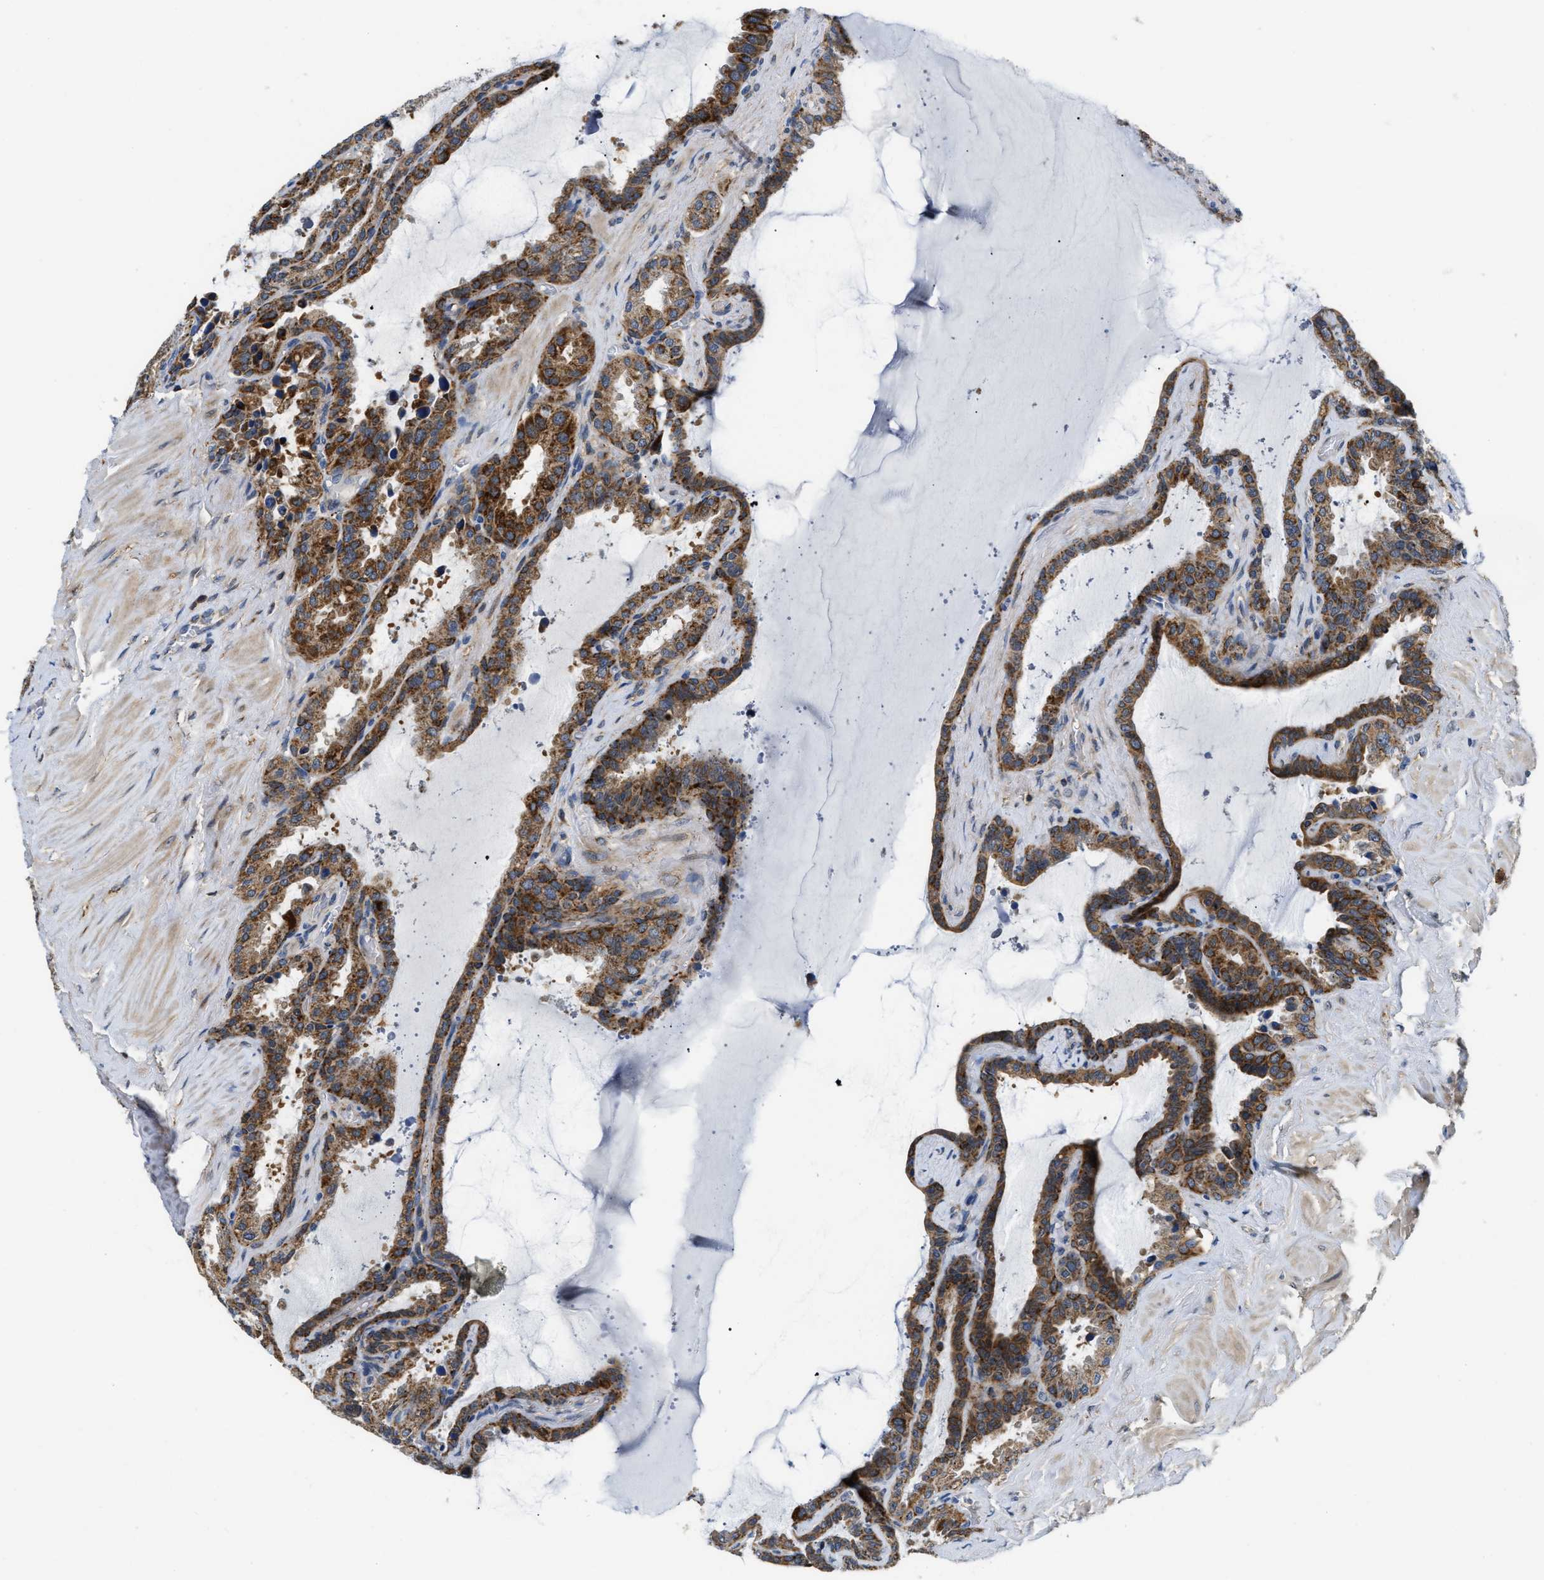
{"staining": {"intensity": "moderate", "quantity": ">75%", "location": "cytoplasmic/membranous"}, "tissue": "seminal vesicle", "cell_type": "Glandular cells", "image_type": "normal", "snomed": [{"axis": "morphology", "description": "Normal tissue, NOS"}, {"axis": "topography", "description": "Seminal veicle"}], "caption": "A histopathology image of seminal vesicle stained for a protein displays moderate cytoplasmic/membranous brown staining in glandular cells.", "gene": "CCM2", "patient": {"sex": "male", "age": 46}}